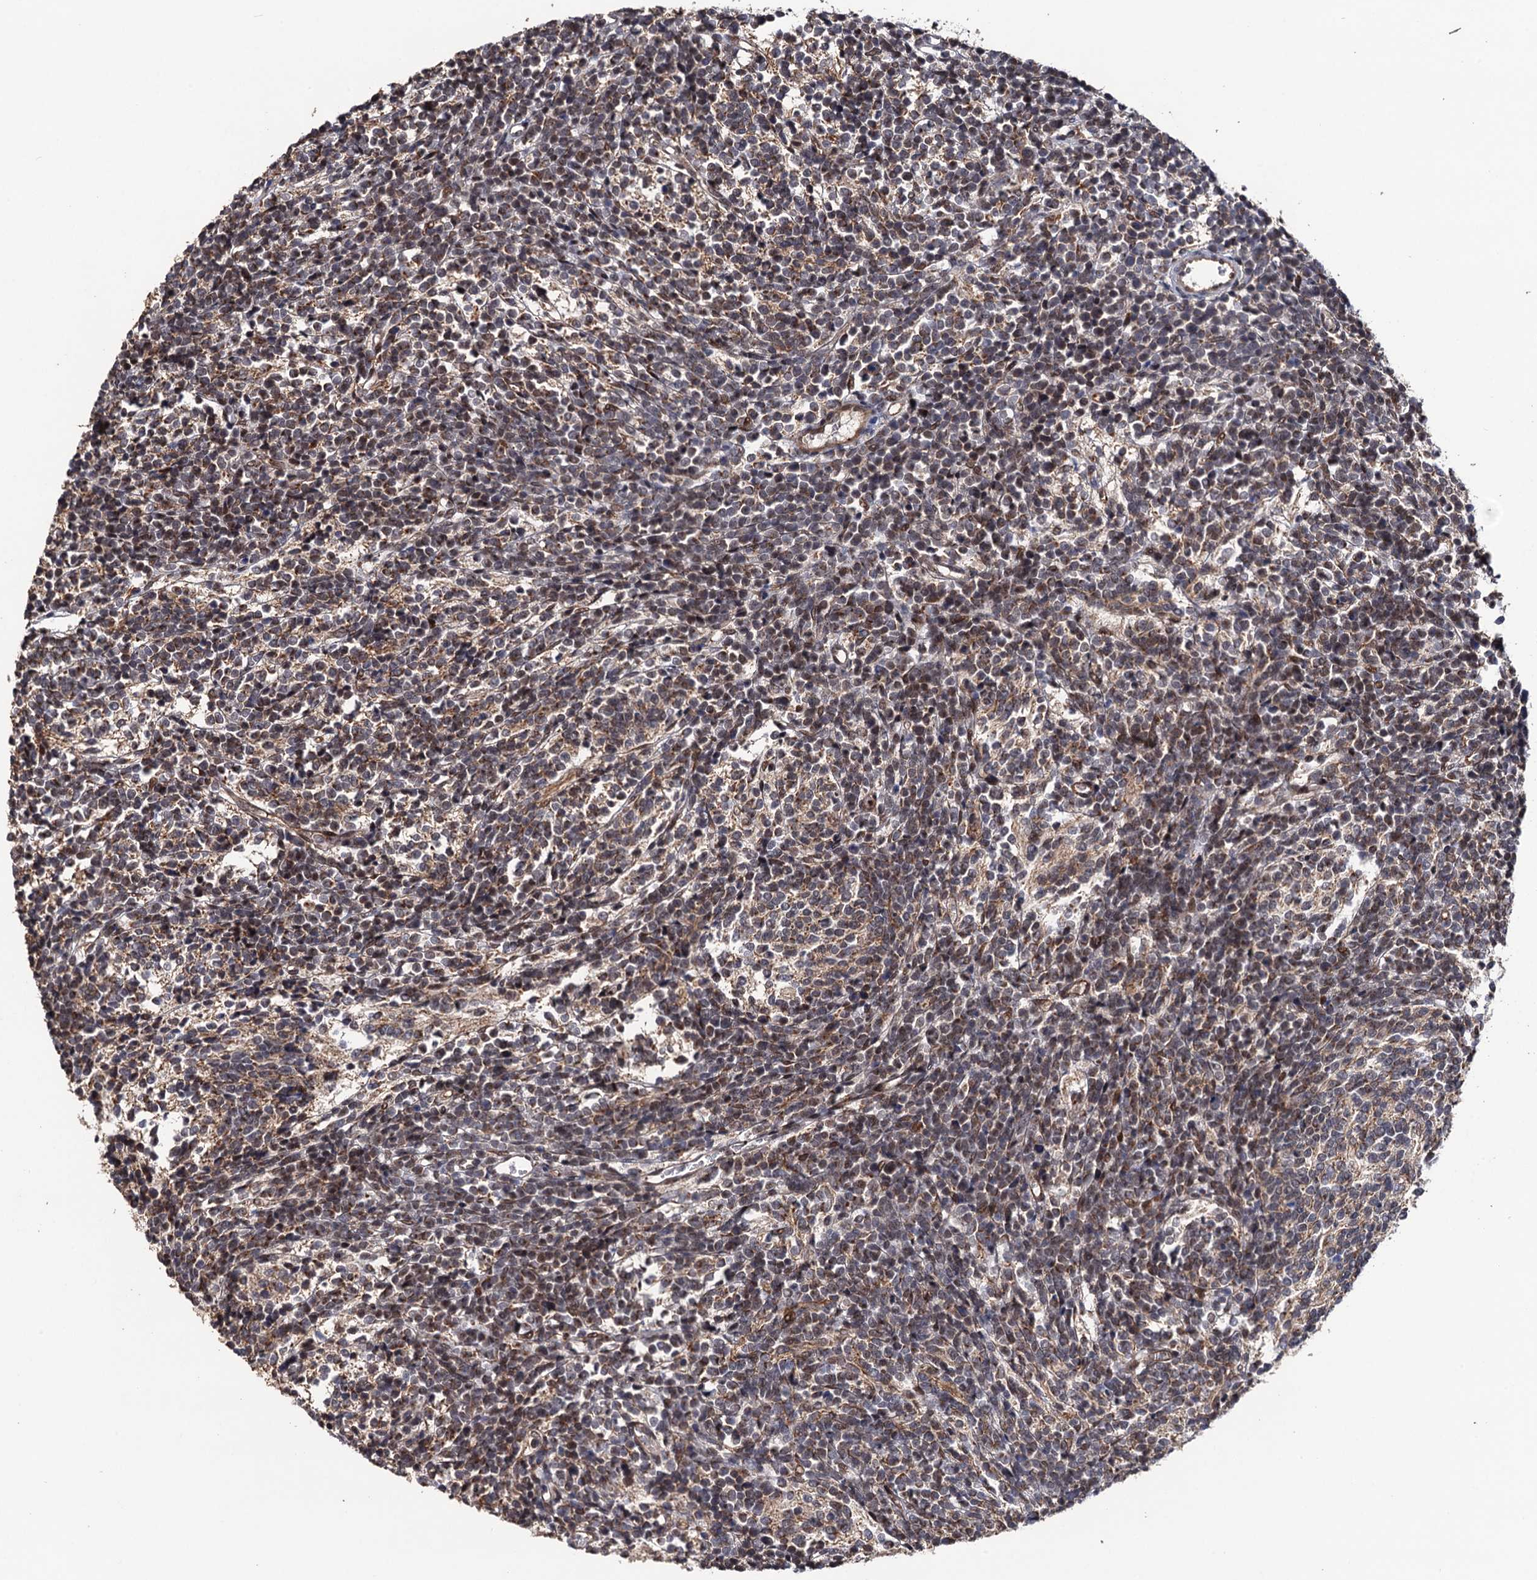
{"staining": {"intensity": "weak", "quantity": "25%-75%", "location": "cytoplasmic/membranous"}, "tissue": "glioma", "cell_type": "Tumor cells", "image_type": "cancer", "snomed": [{"axis": "morphology", "description": "Glioma, malignant, Low grade"}, {"axis": "topography", "description": "Brain"}], "caption": "Human low-grade glioma (malignant) stained with a brown dye exhibits weak cytoplasmic/membranous positive positivity in approximately 25%-75% of tumor cells.", "gene": "LRRC63", "patient": {"sex": "female", "age": 1}}